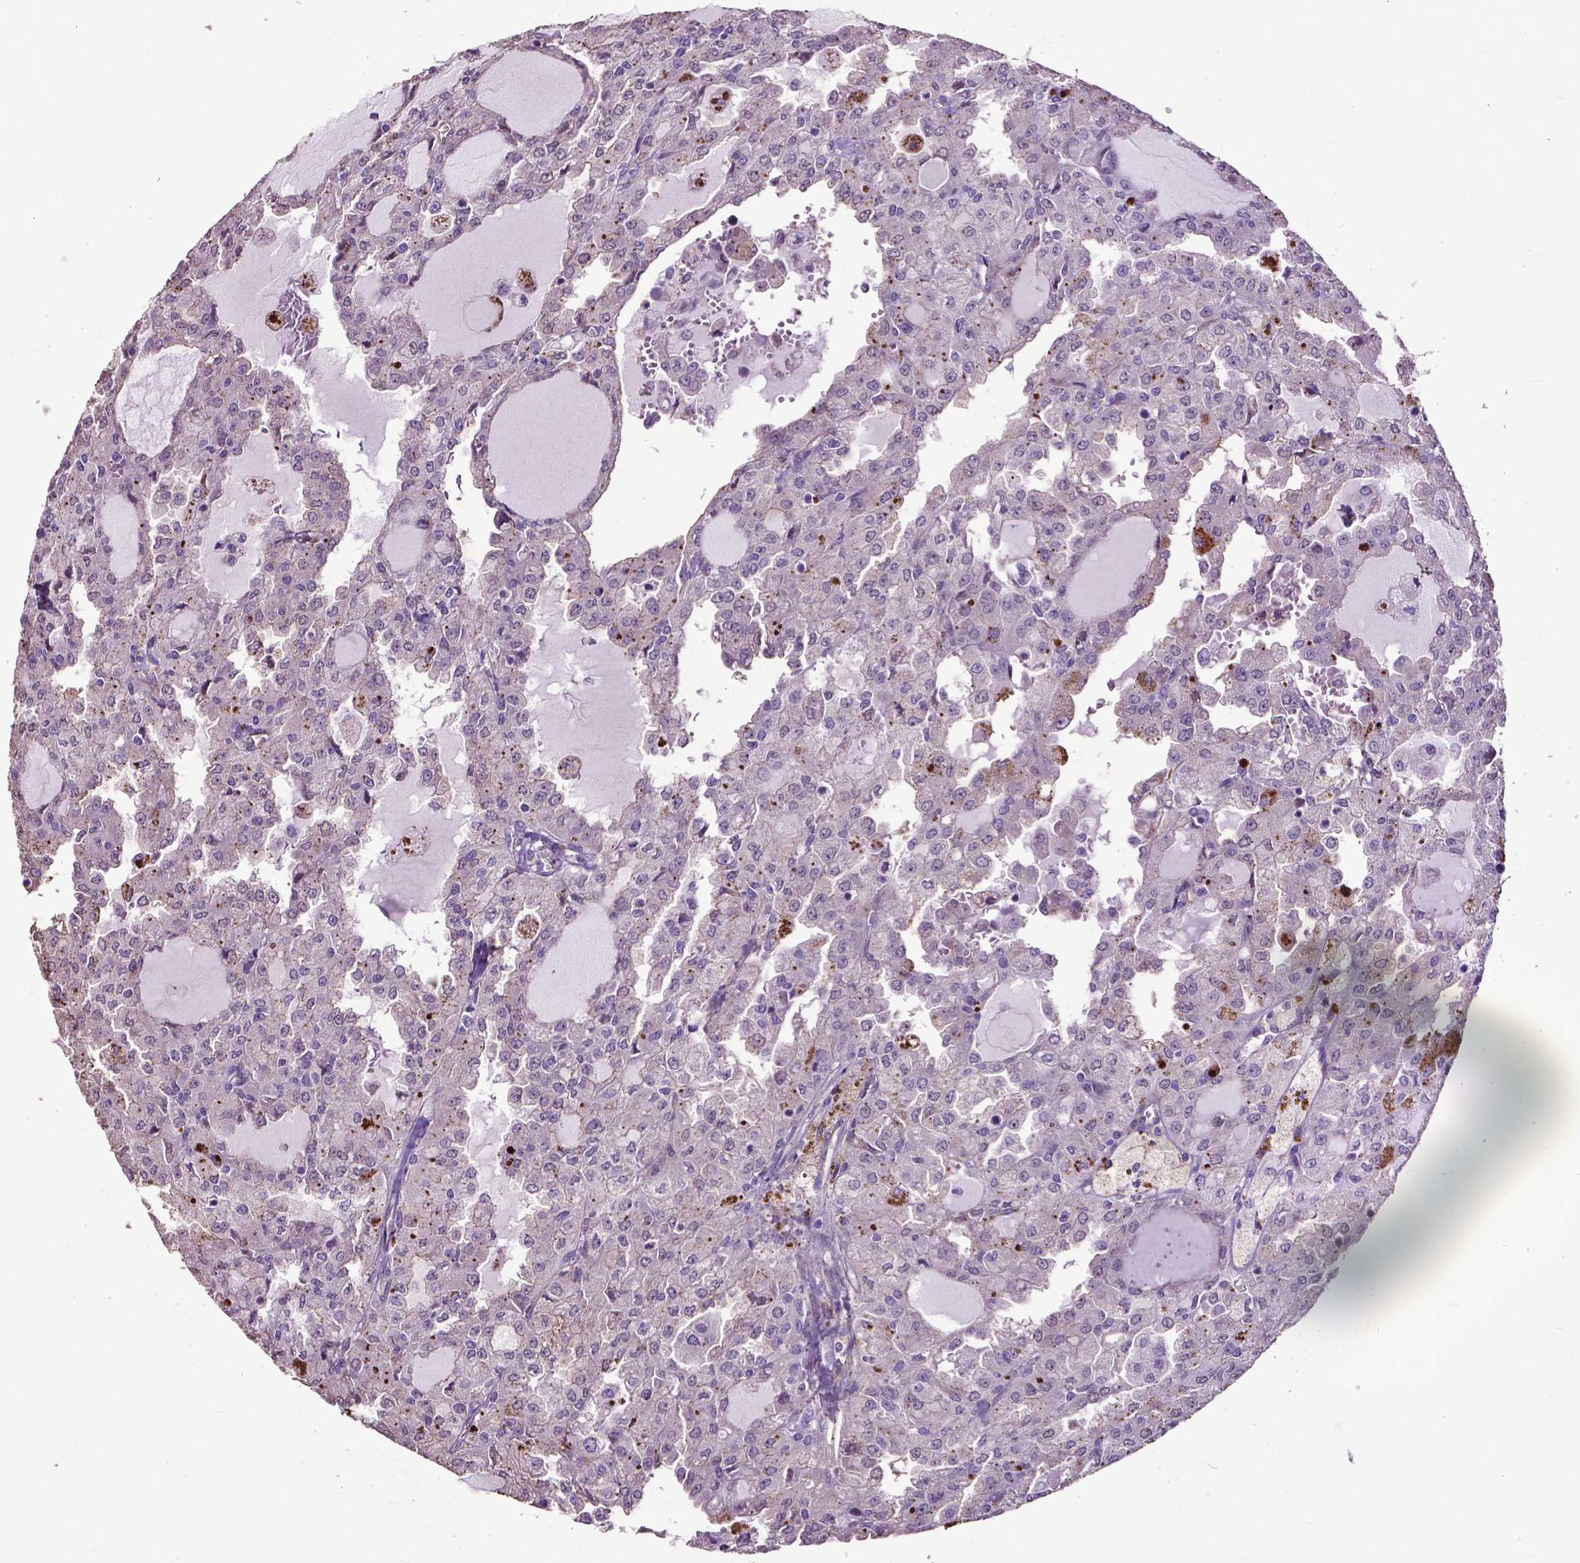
{"staining": {"intensity": "negative", "quantity": "none", "location": "none"}, "tissue": "head and neck cancer", "cell_type": "Tumor cells", "image_type": "cancer", "snomed": [{"axis": "morphology", "description": "Adenocarcinoma, NOS"}, {"axis": "topography", "description": "Head-Neck"}], "caption": "Tumor cells are negative for protein expression in human head and neck cancer (adenocarcinoma).", "gene": "PDLIM1", "patient": {"sex": "male", "age": 64}}